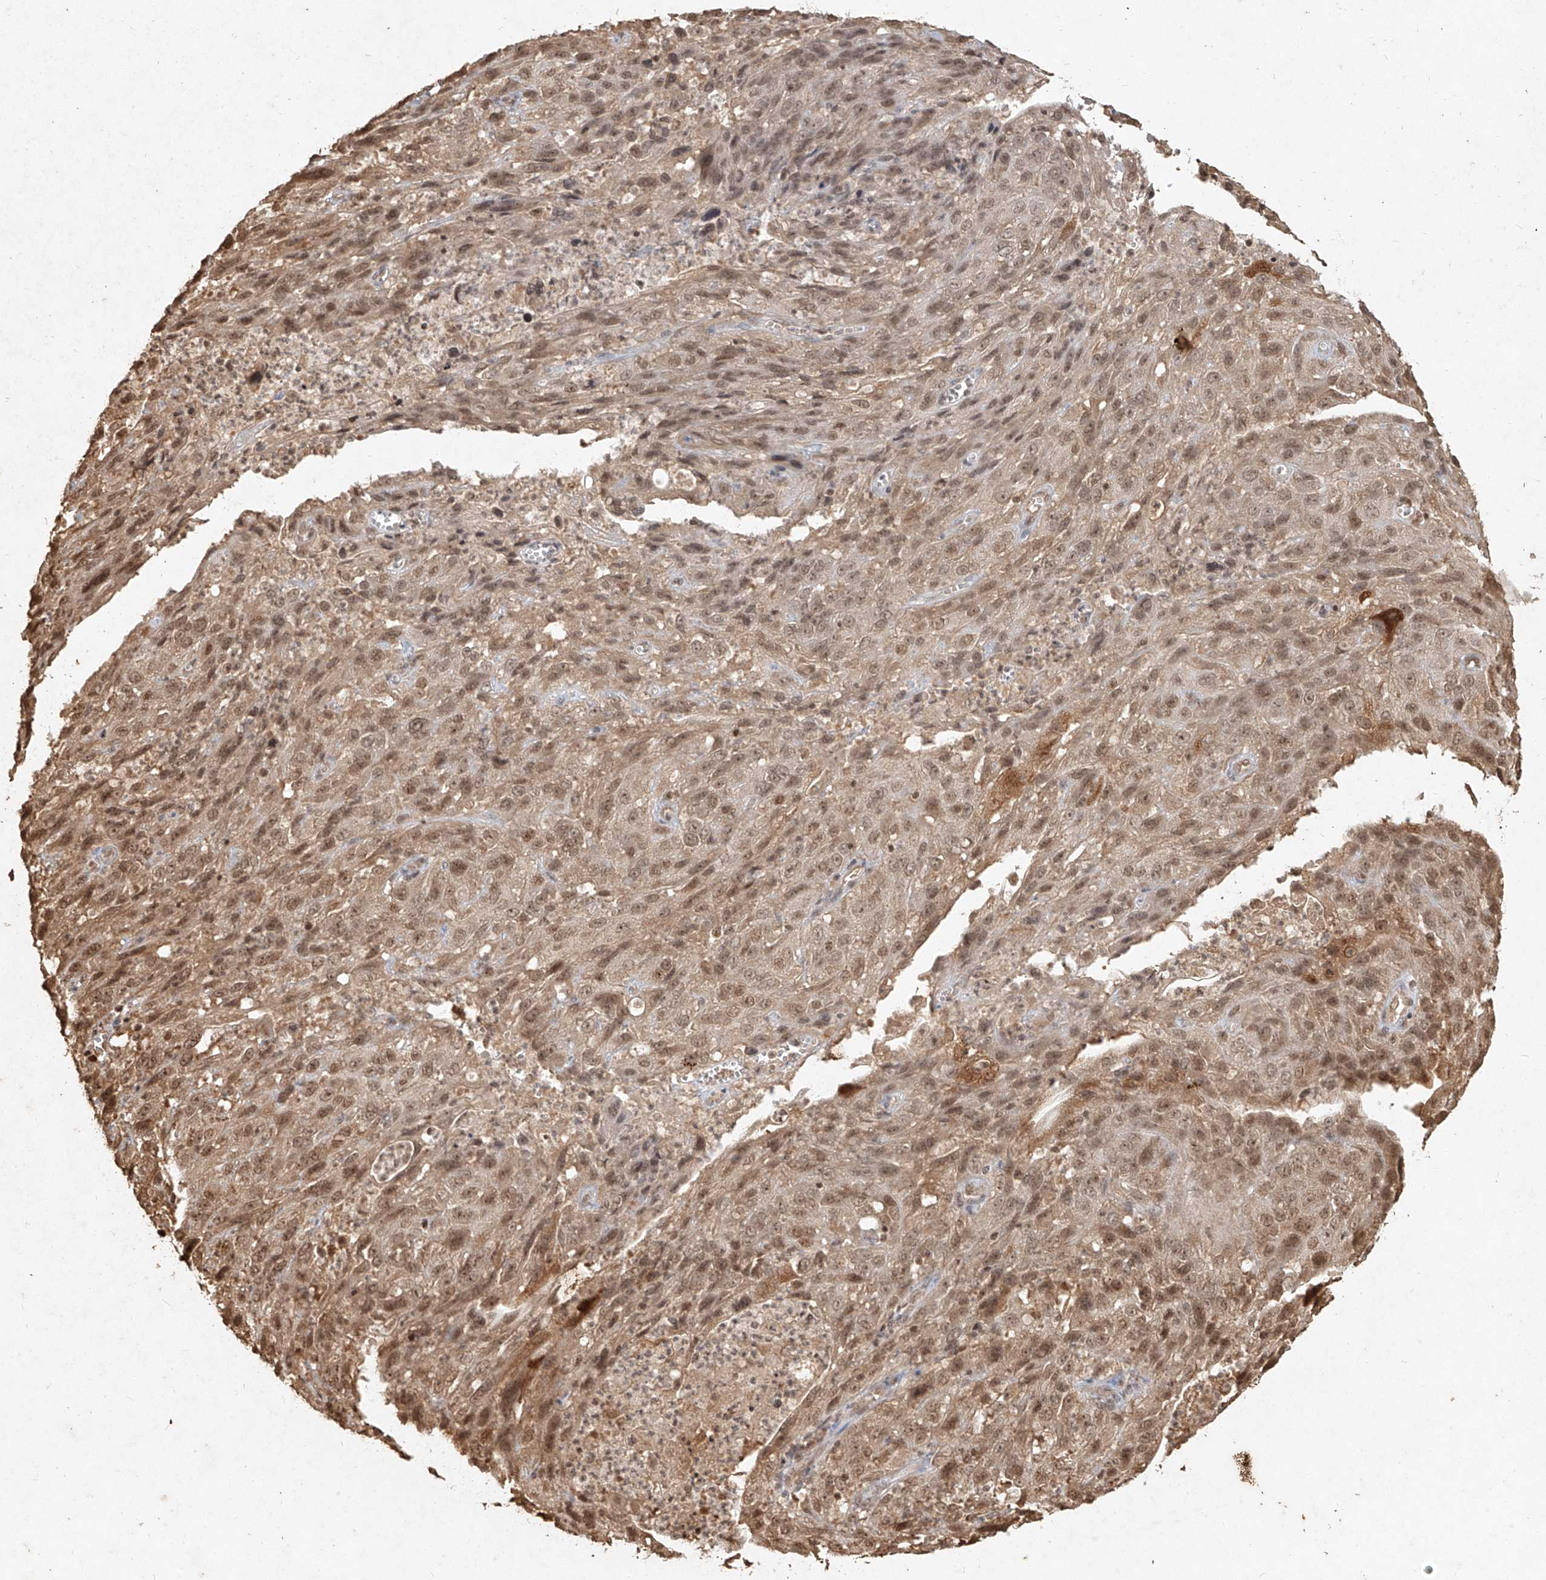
{"staining": {"intensity": "moderate", "quantity": ">75%", "location": "nuclear"}, "tissue": "cervical cancer", "cell_type": "Tumor cells", "image_type": "cancer", "snomed": [{"axis": "morphology", "description": "Squamous cell carcinoma, NOS"}, {"axis": "topography", "description": "Cervix"}], "caption": "Cervical squamous cell carcinoma was stained to show a protein in brown. There is medium levels of moderate nuclear positivity in about >75% of tumor cells.", "gene": "UBE2K", "patient": {"sex": "female", "age": 32}}